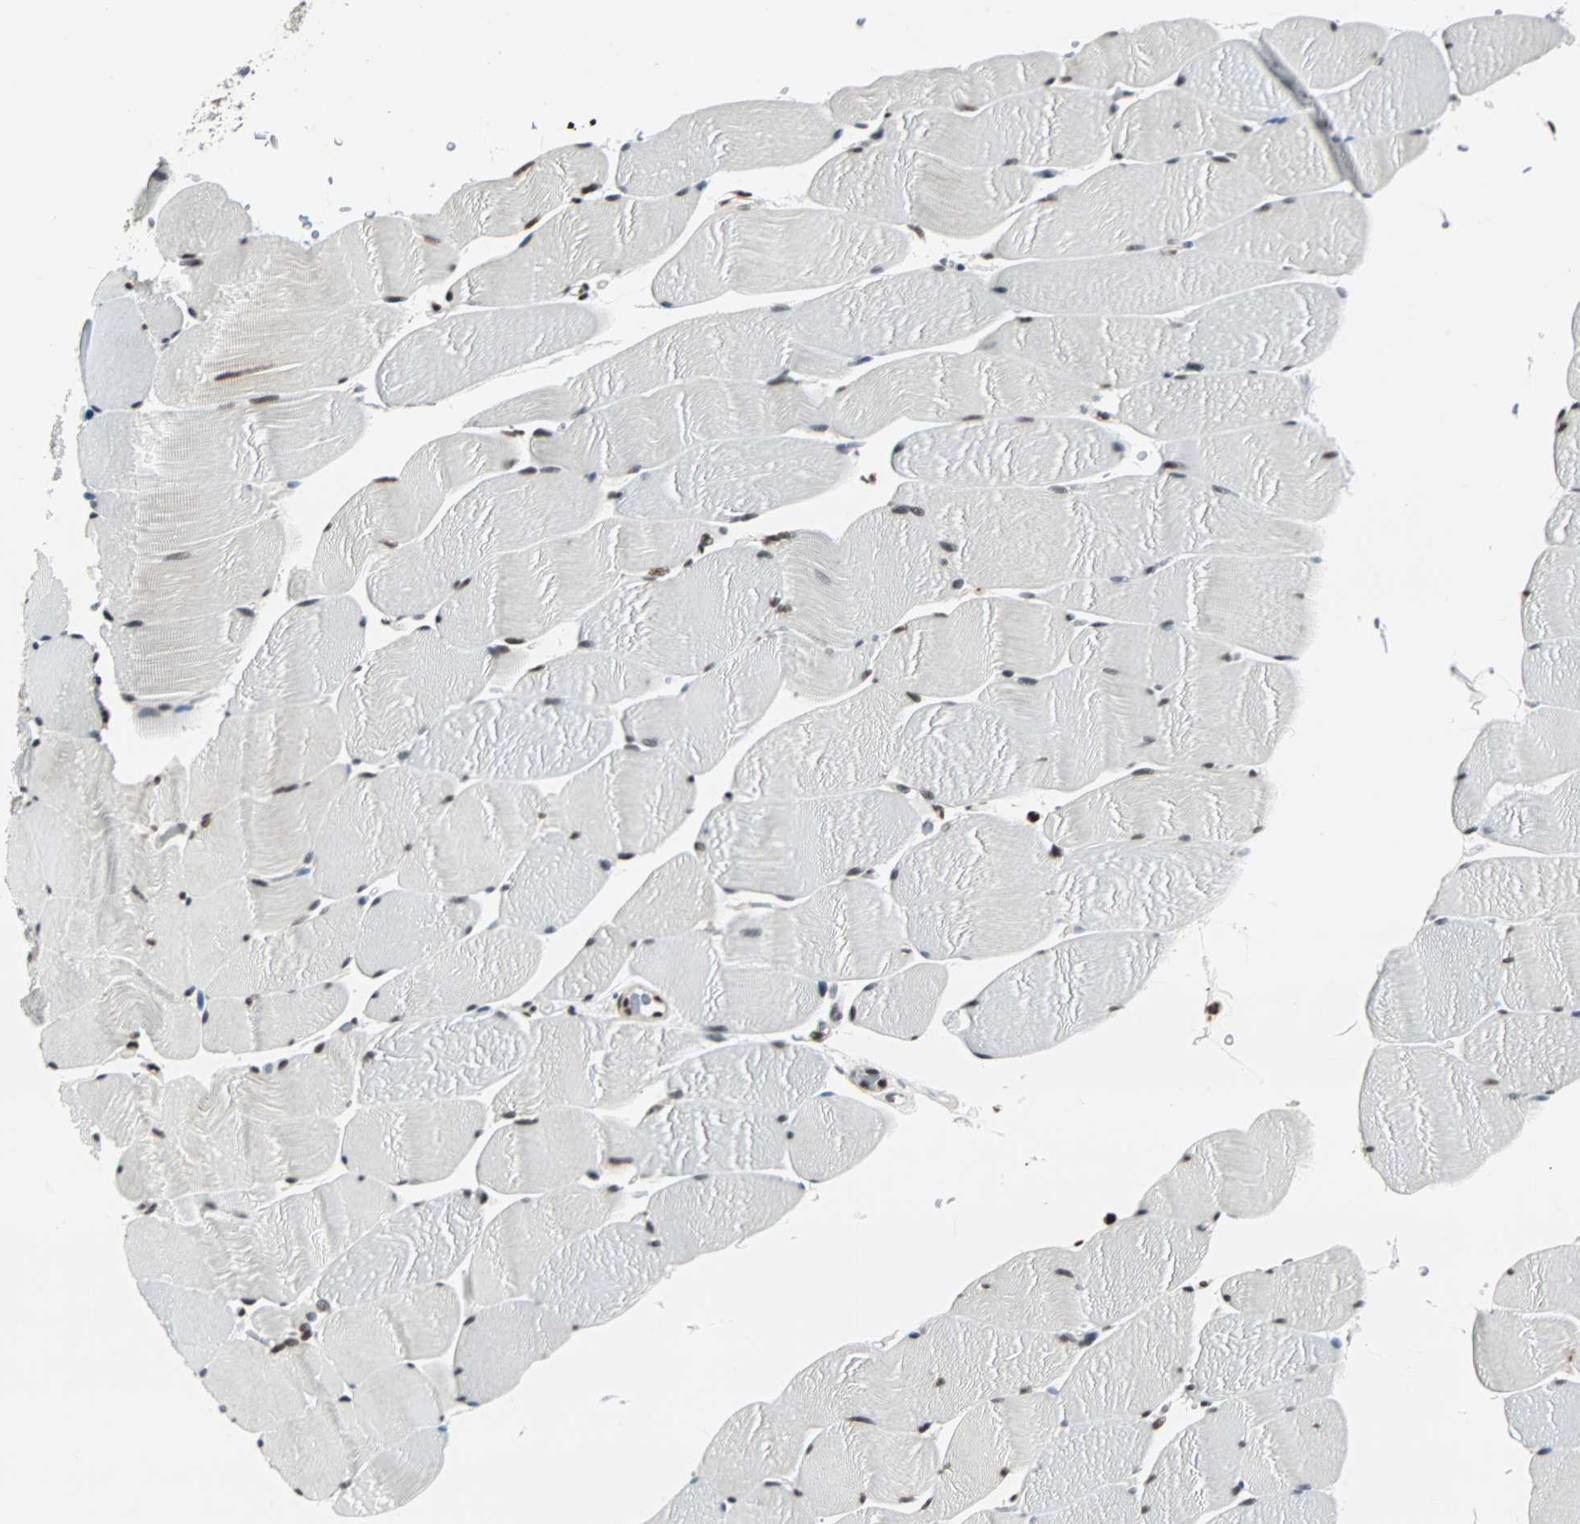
{"staining": {"intensity": "strong", "quantity": "25%-75%", "location": "nuclear"}, "tissue": "skeletal muscle", "cell_type": "Myocytes", "image_type": "normal", "snomed": [{"axis": "morphology", "description": "Normal tissue, NOS"}, {"axis": "topography", "description": "Skeletal muscle"}], "caption": "Immunohistochemical staining of normal skeletal muscle reveals 25%-75% levels of strong nuclear protein positivity in approximately 25%-75% of myocytes.", "gene": "XRCC4", "patient": {"sex": "male", "age": 62}}